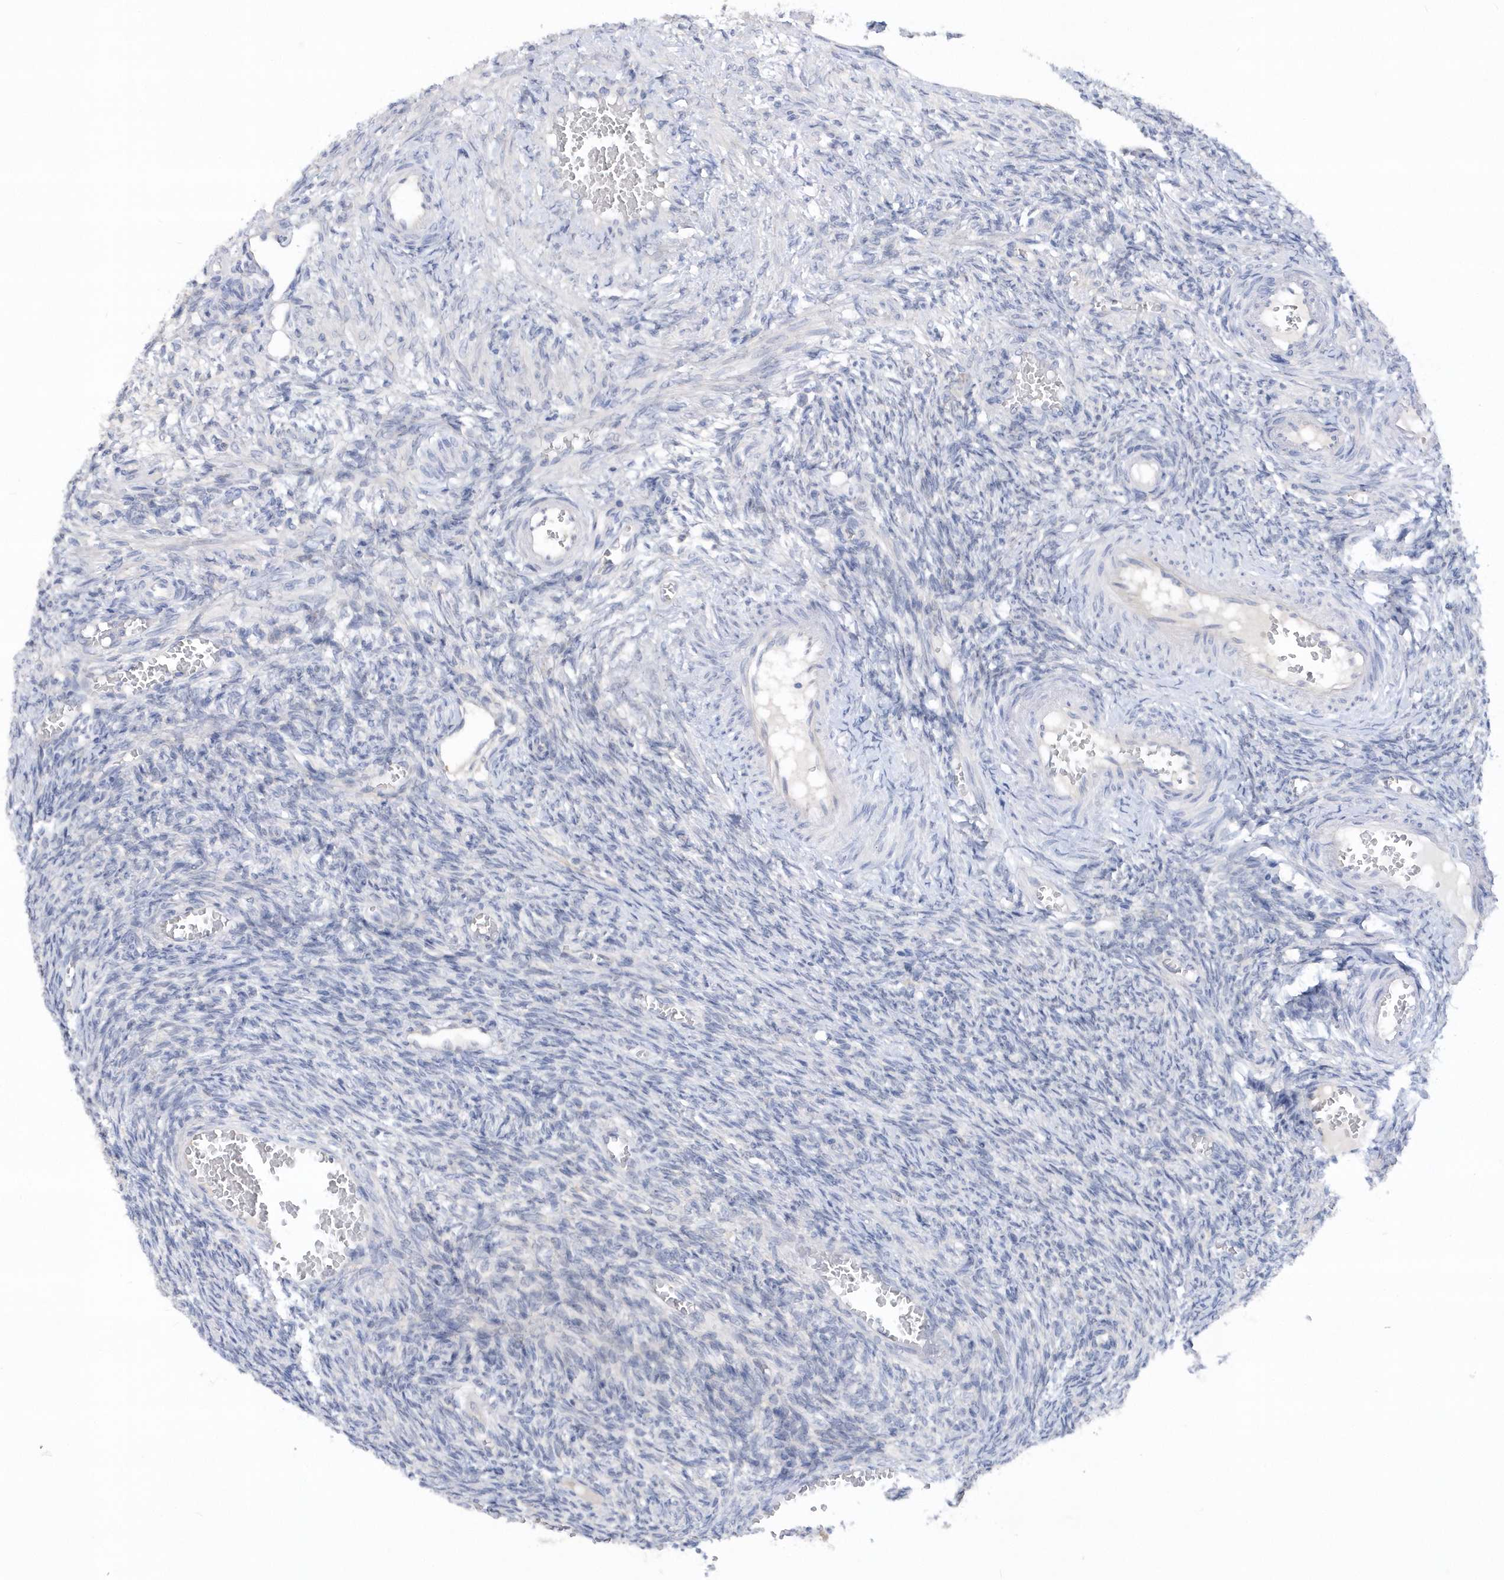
{"staining": {"intensity": "negative", "quantity": "none", "location": "none"}, "tissue": "ovary", "cell_type": "Ovarian stroma cells", "image_type": "normal", "snomed": [{"axis": "morphology", "description": "Normal tissue, NOS"}, {"axis": "topography", "description": "Ovary"}], "caption": "Immunohistochemical staining of normal ovary shows no significant positivity in ovarian stroma cells. (Stains: DAB (3,3'-diaminobenzidine) immunohistochemistry (IHC) with hematoxylin counter stain, Microscopy: brightfield microscopy at high magnification).", "gene": "RPEL1", "patient": {"sex": "female", "age": 27}}